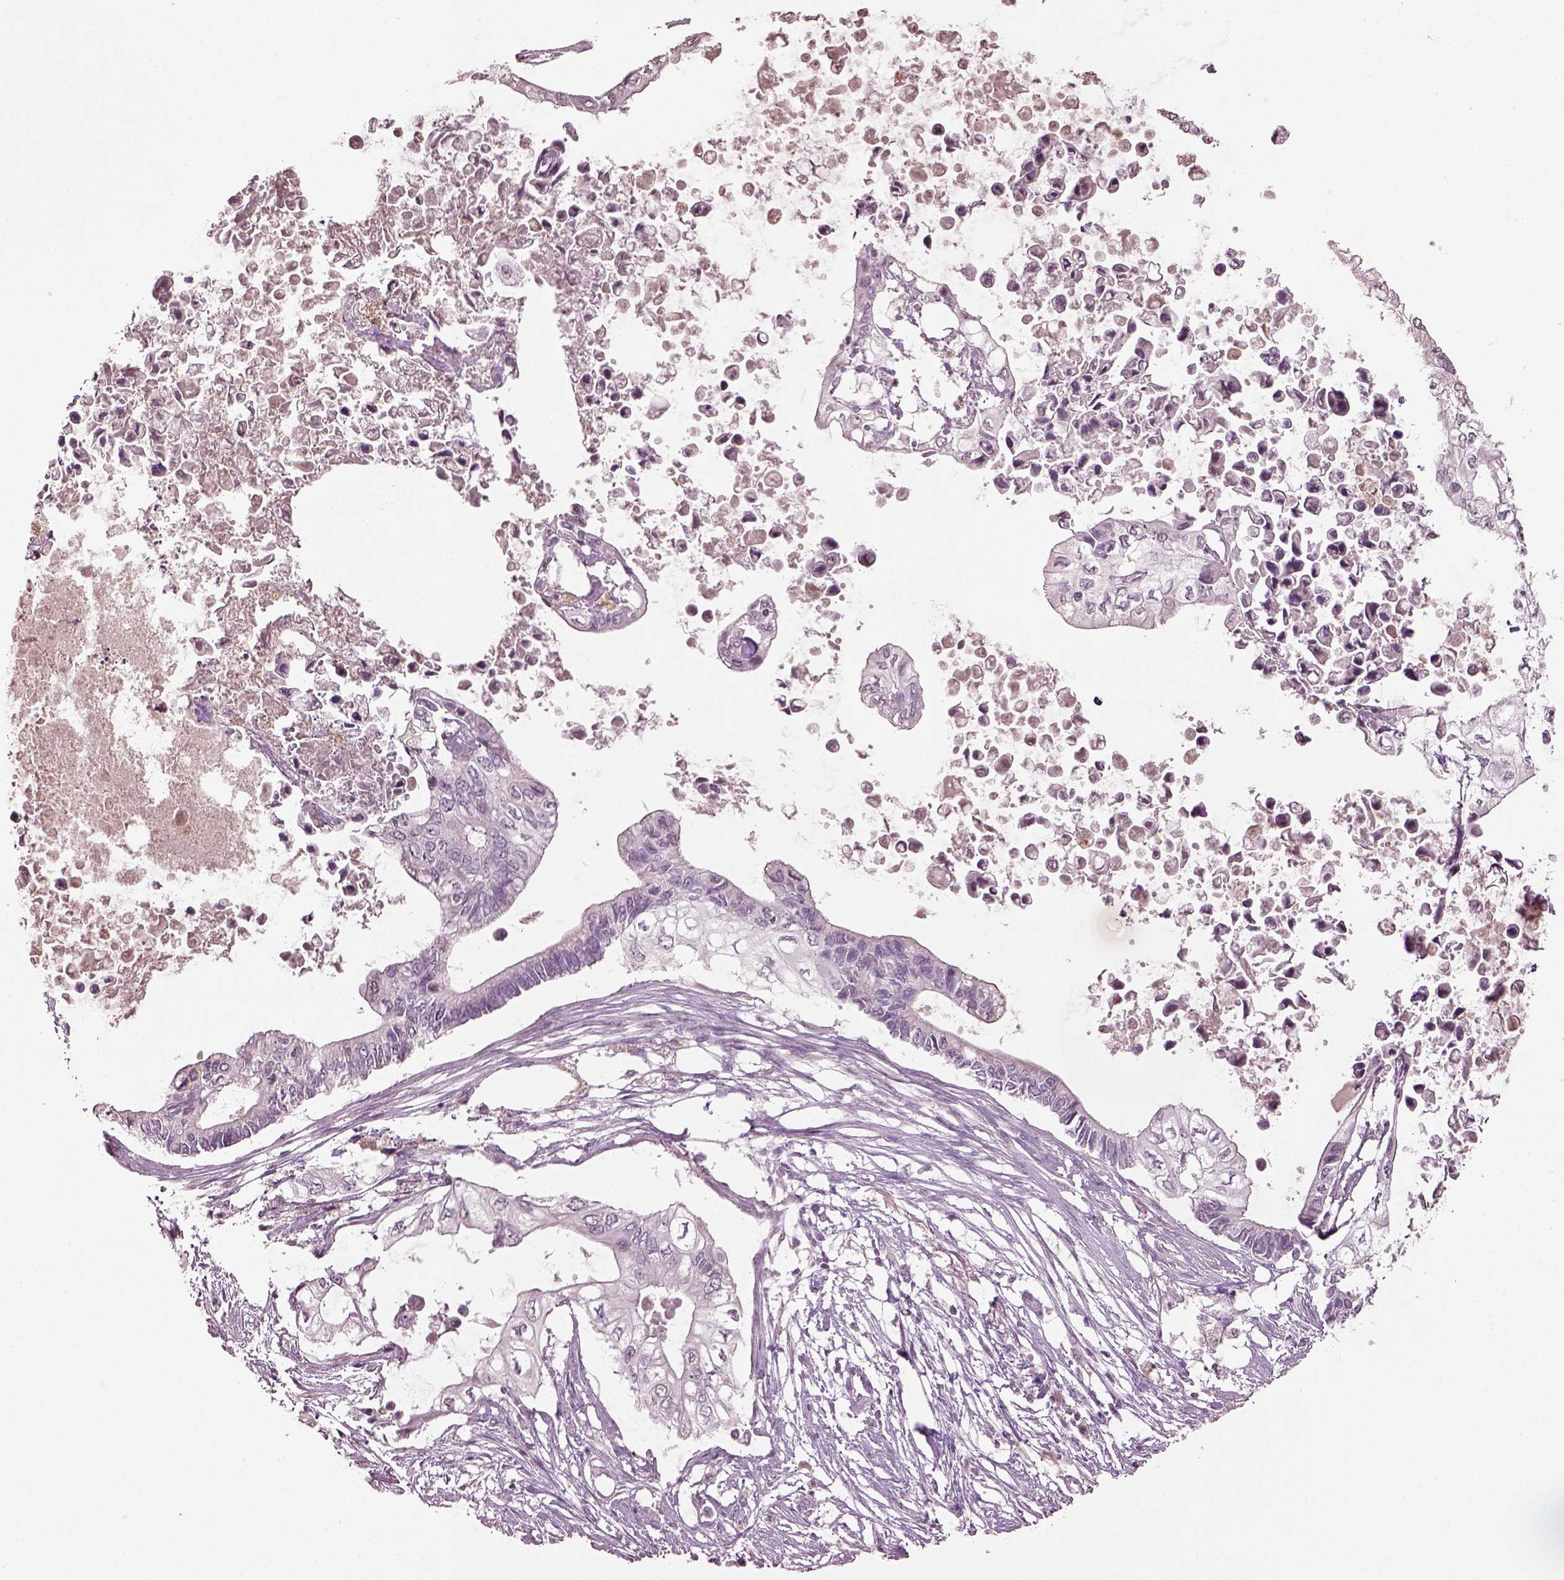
{"staining": {"intensity": "negative", "quantity": "none", "location": "none"}, "tissue": "pancreatic cancer", "cell_type": "Tumor cells", "image_type": "cancer", "snomed": [{"axis": "morphology", "description": "Adenocarcinoma, NOS"}, {"axis": "topography", "description": "Pancreas"}], "caption": "Immunohistochemistry (IHC) micrograph of neoplastic tissue: pancreatic cancer (adenocarcinoma) stained with DAB (3,3'-diaminobenzidine) exhibits no significant protein positivity in tumor cells.", "gene": "KCNIP3", "patient": {"sex": "female", "age": 63}}